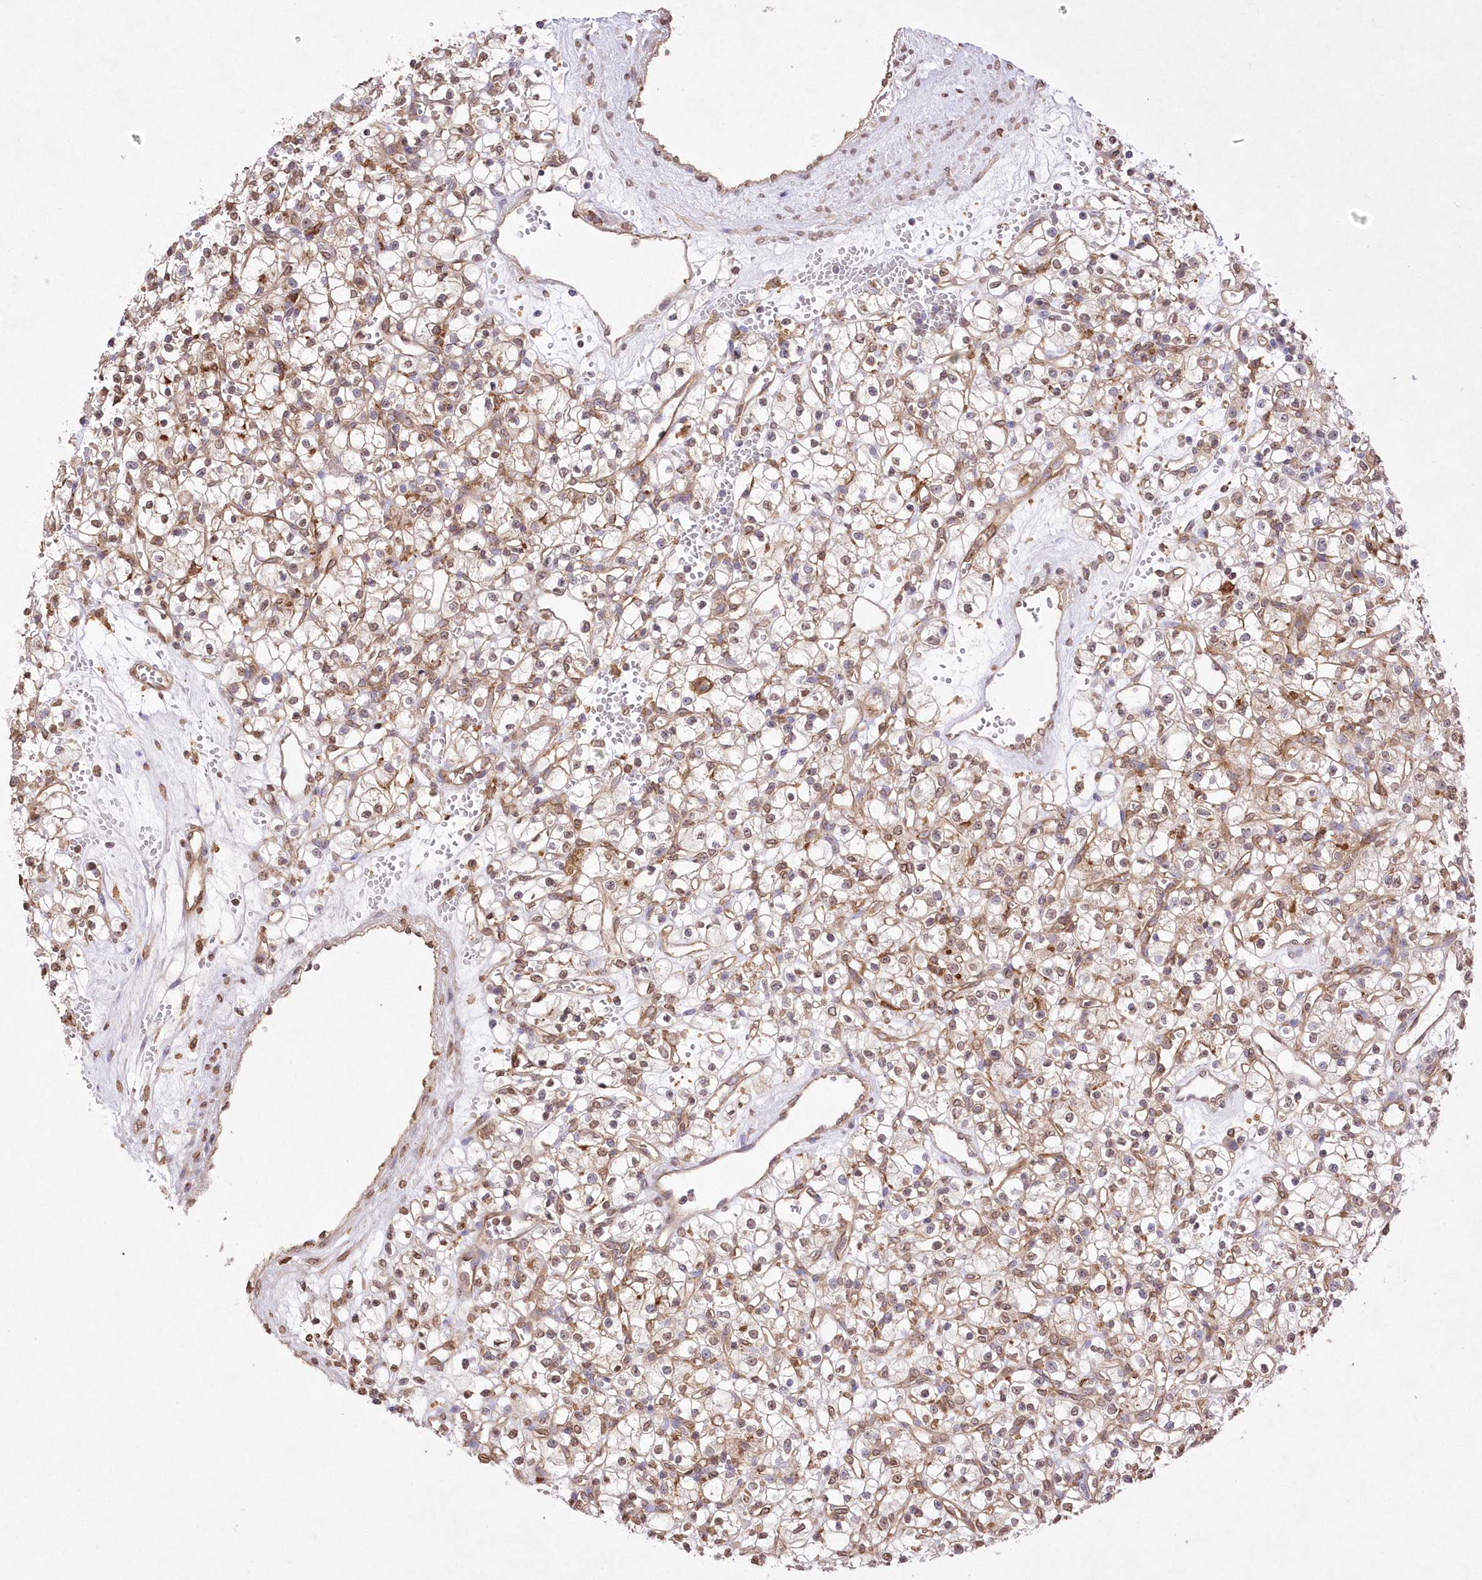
{"staining": {"intensity": "moderate", "quantity": ">75%", "location": "cytoplasmic/membranous,nuclear"}, "tissue": "renal cancer", "cell_type": "Tumor cells", "image_type": "cancer", "snomed": [{"axis": "morphology", "description": "Adenocarcinoma, NOS"}, {"axis": "topography", "description": "Kidney"}], "caption": "IHC staining of adenocarcinoma (renal), which shows medium levels of moderate cytoplasmic/membranous and nuclear expression in about >75% of tumor cells indicating moderate cytoplasmic/membranous and nuclear protein expression. The staining was performed using DAB (3,3'-diaminobenzidine) (brown) for protein detection and nuclei were counterstained in hematoxylin (blue).", "gene": "FCHO2", "patient": {"sex": "female", "age": 59}}